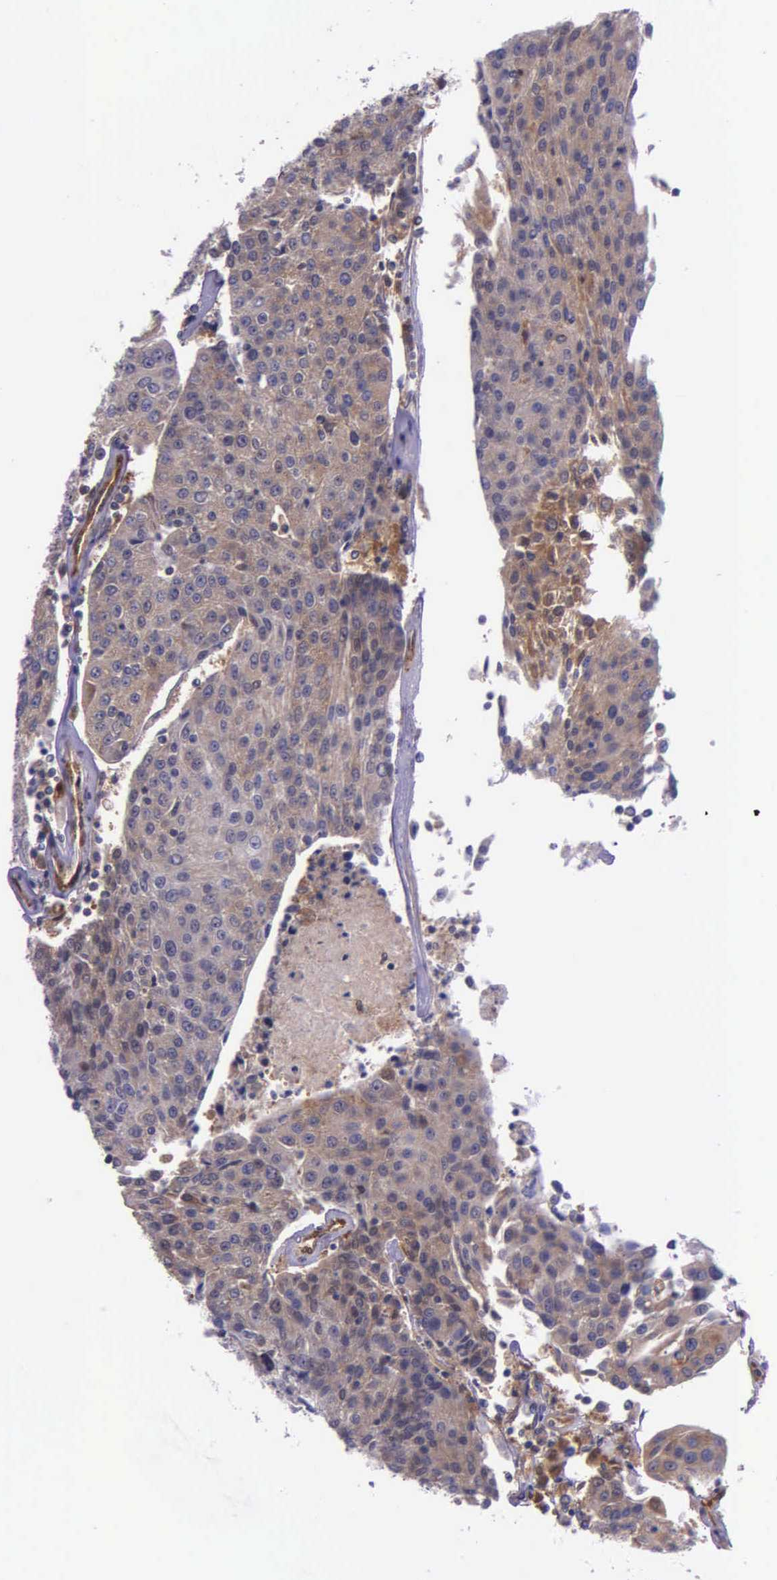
{"staining": {"intensity": "moderate", "quantity": ">75%", "location": "cytoplasmic/membranous"}, "tissue": "urothelial cancer", "cell_type": "Tumor cells", "image_type": "cancer", "snomed": [{"axis": "morphology", "description": "Urothelial carcinoma, High grade"}, {"axis": "topography", "description": "Urinary bladder"}], "caption": "Immunohistochemical staining of urothelial cancer exhibits moderate cytoplasmic/membranous protein staining in approximately >75% of tumor cells.", "gene": "GMPR2", "patient": {"sex": "female", "age": 85}}